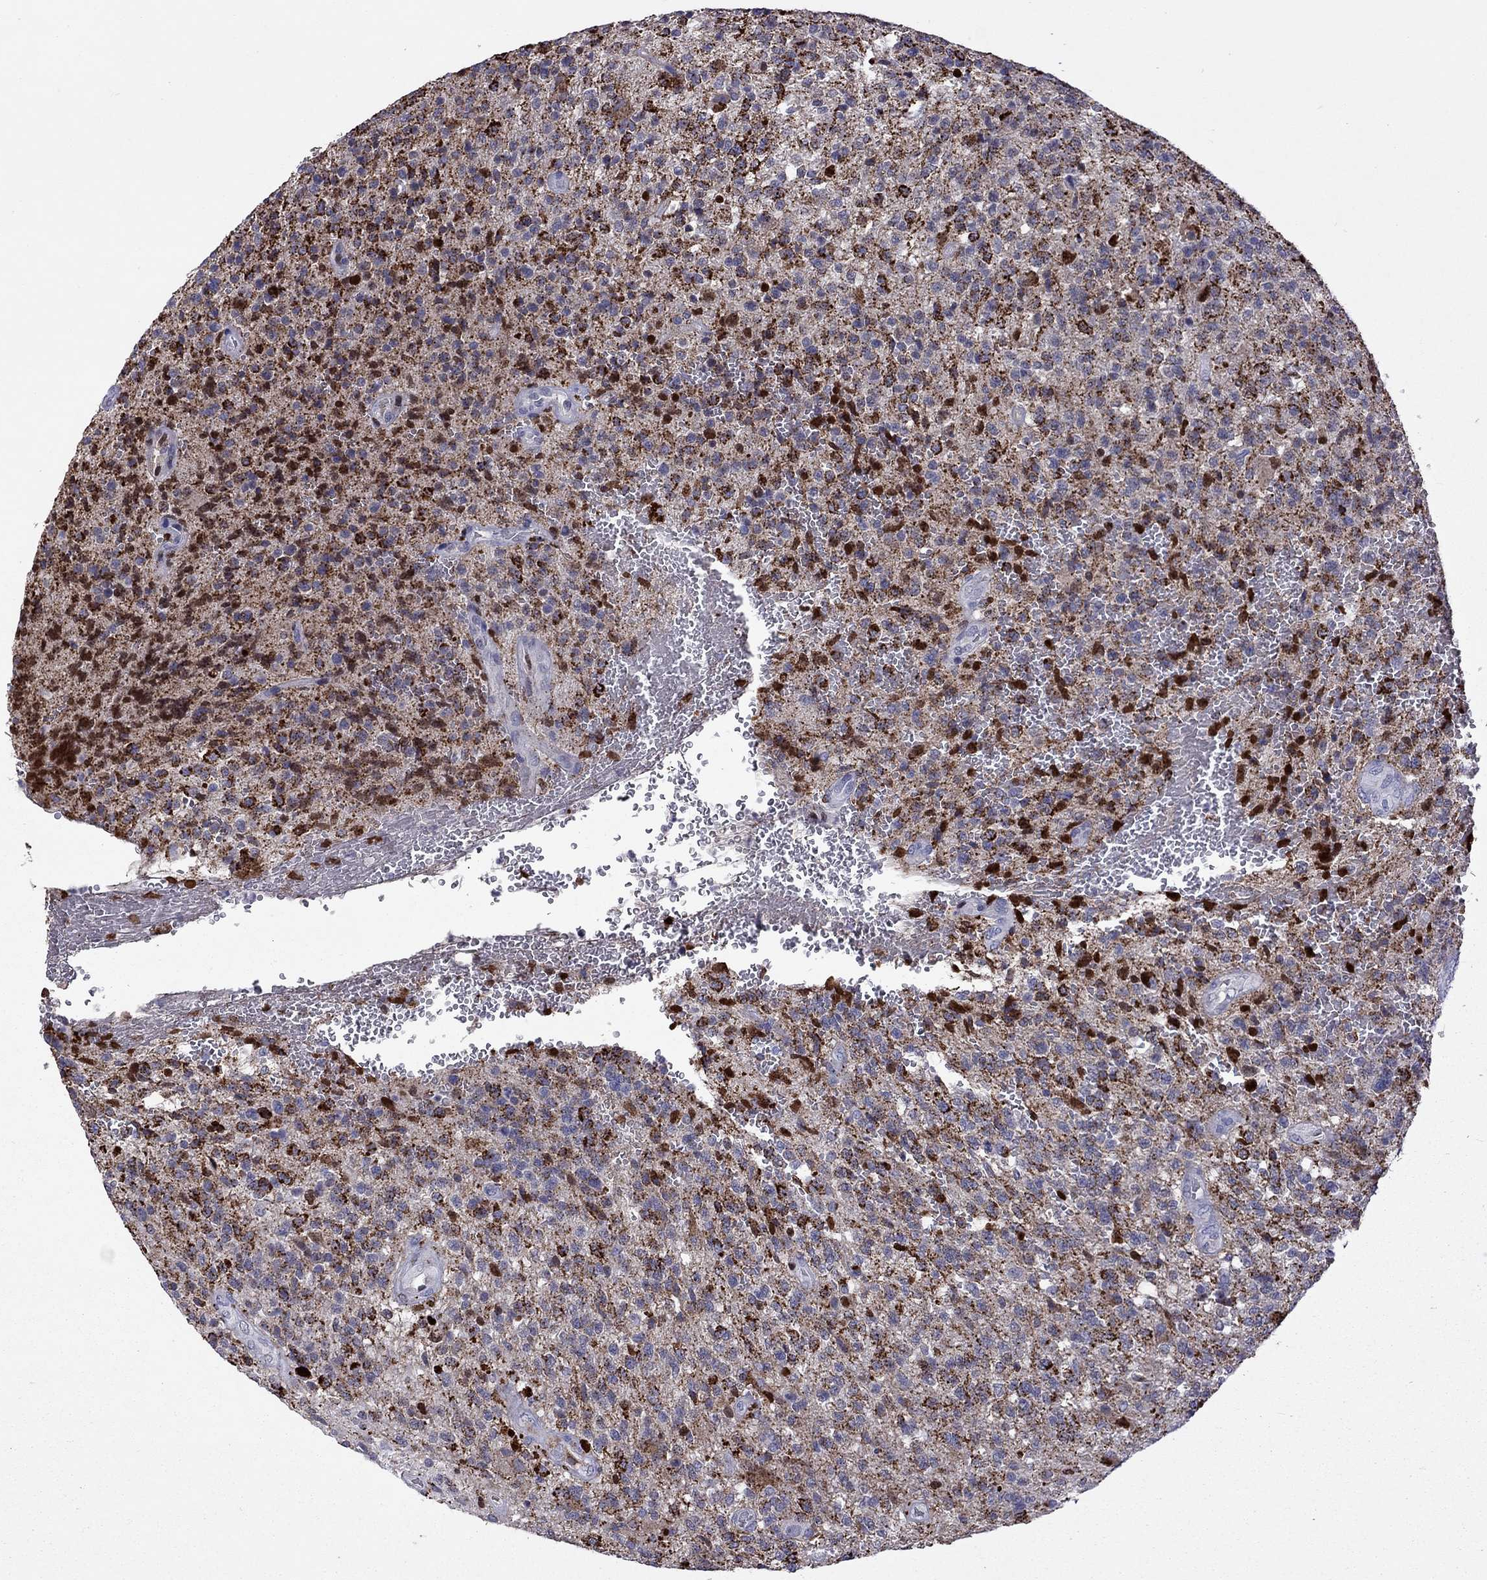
{"staining": {"intensity": "strong", "quantity": "<25%", "location": "cytoplasmic/membranous"}, "tissue": "glioma", "cell_type": "Tumor cells", "image_type": "cancer", "snomed": [{"axis": "morphology", "description": "Glioma, malignant, High grade"}, {"axis": "topography", "description": "Brain"}], "caption": "Approximately <25% of tumor cells in human malignant glioma (high-grade) display strong cytoplasmic/membranous protein positivity as visualized by brown immunohistochemical staining.", "gene": "SERPINA3", "patient": {"sex": "male", "age": 56}}